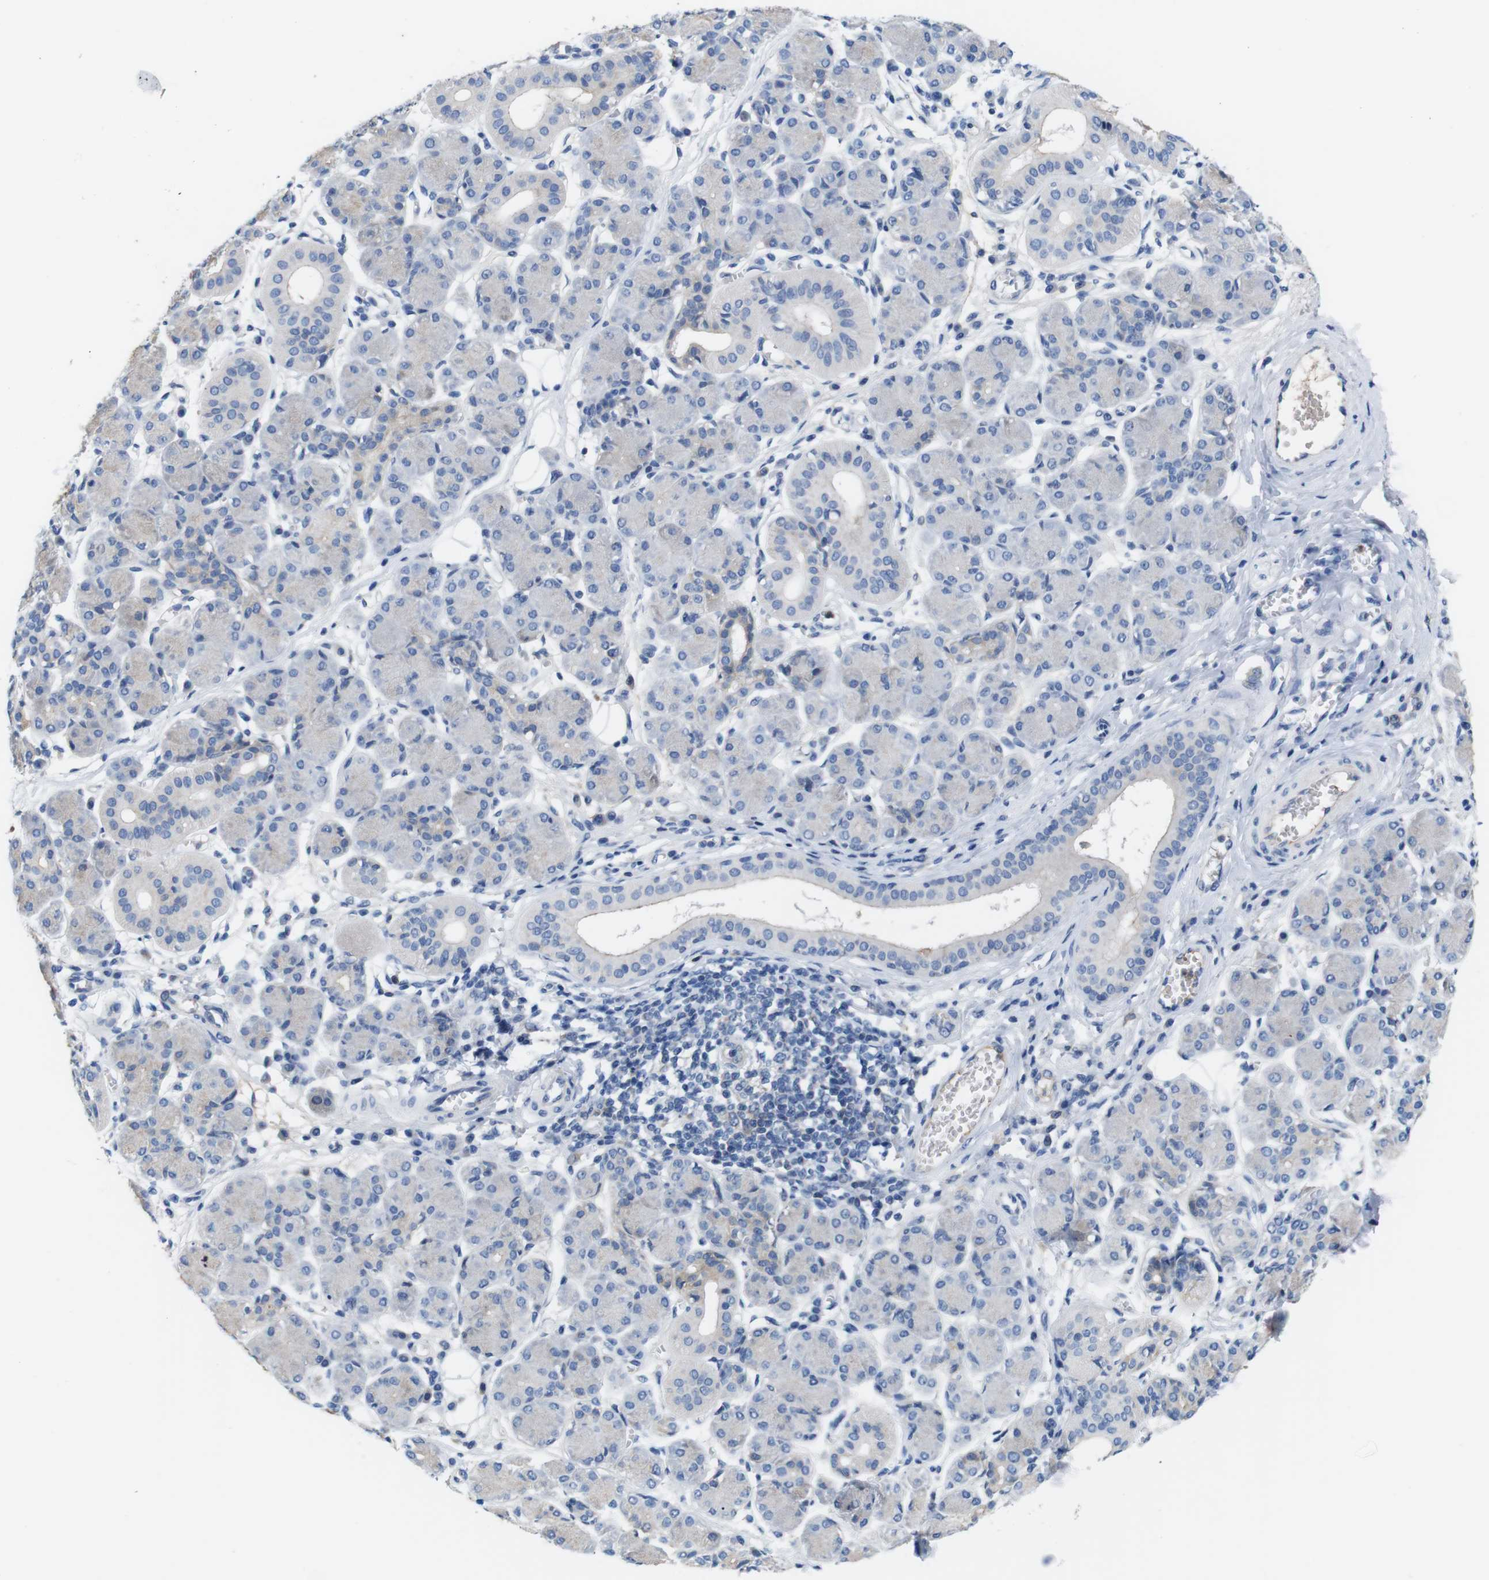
{"staining": {"intensity": "negative", "quantity": "none", "location": "none"}, "tissue": "salivary gland", "cell_type": "Glandular cells", "image_type": "normal", "snomed": [{"axis": "morphology", "description": "Normal tissue, NOS"}, {"axis": "morphology", "description": "Inflammation, NOS"}, {"axis": "topography", "description": "Lymph node"}, {"axis": "topography", "description": "Salivary gland"}], "caption": "Immunohistochemistry image of normal salivary gland: salivary gland stained with DAB (3,3'-diaminobenzidine) reveals no significant protein positivity in glandular cells.", "gene": "C1RL", "patient": {"sex": "male", "age": 3}}